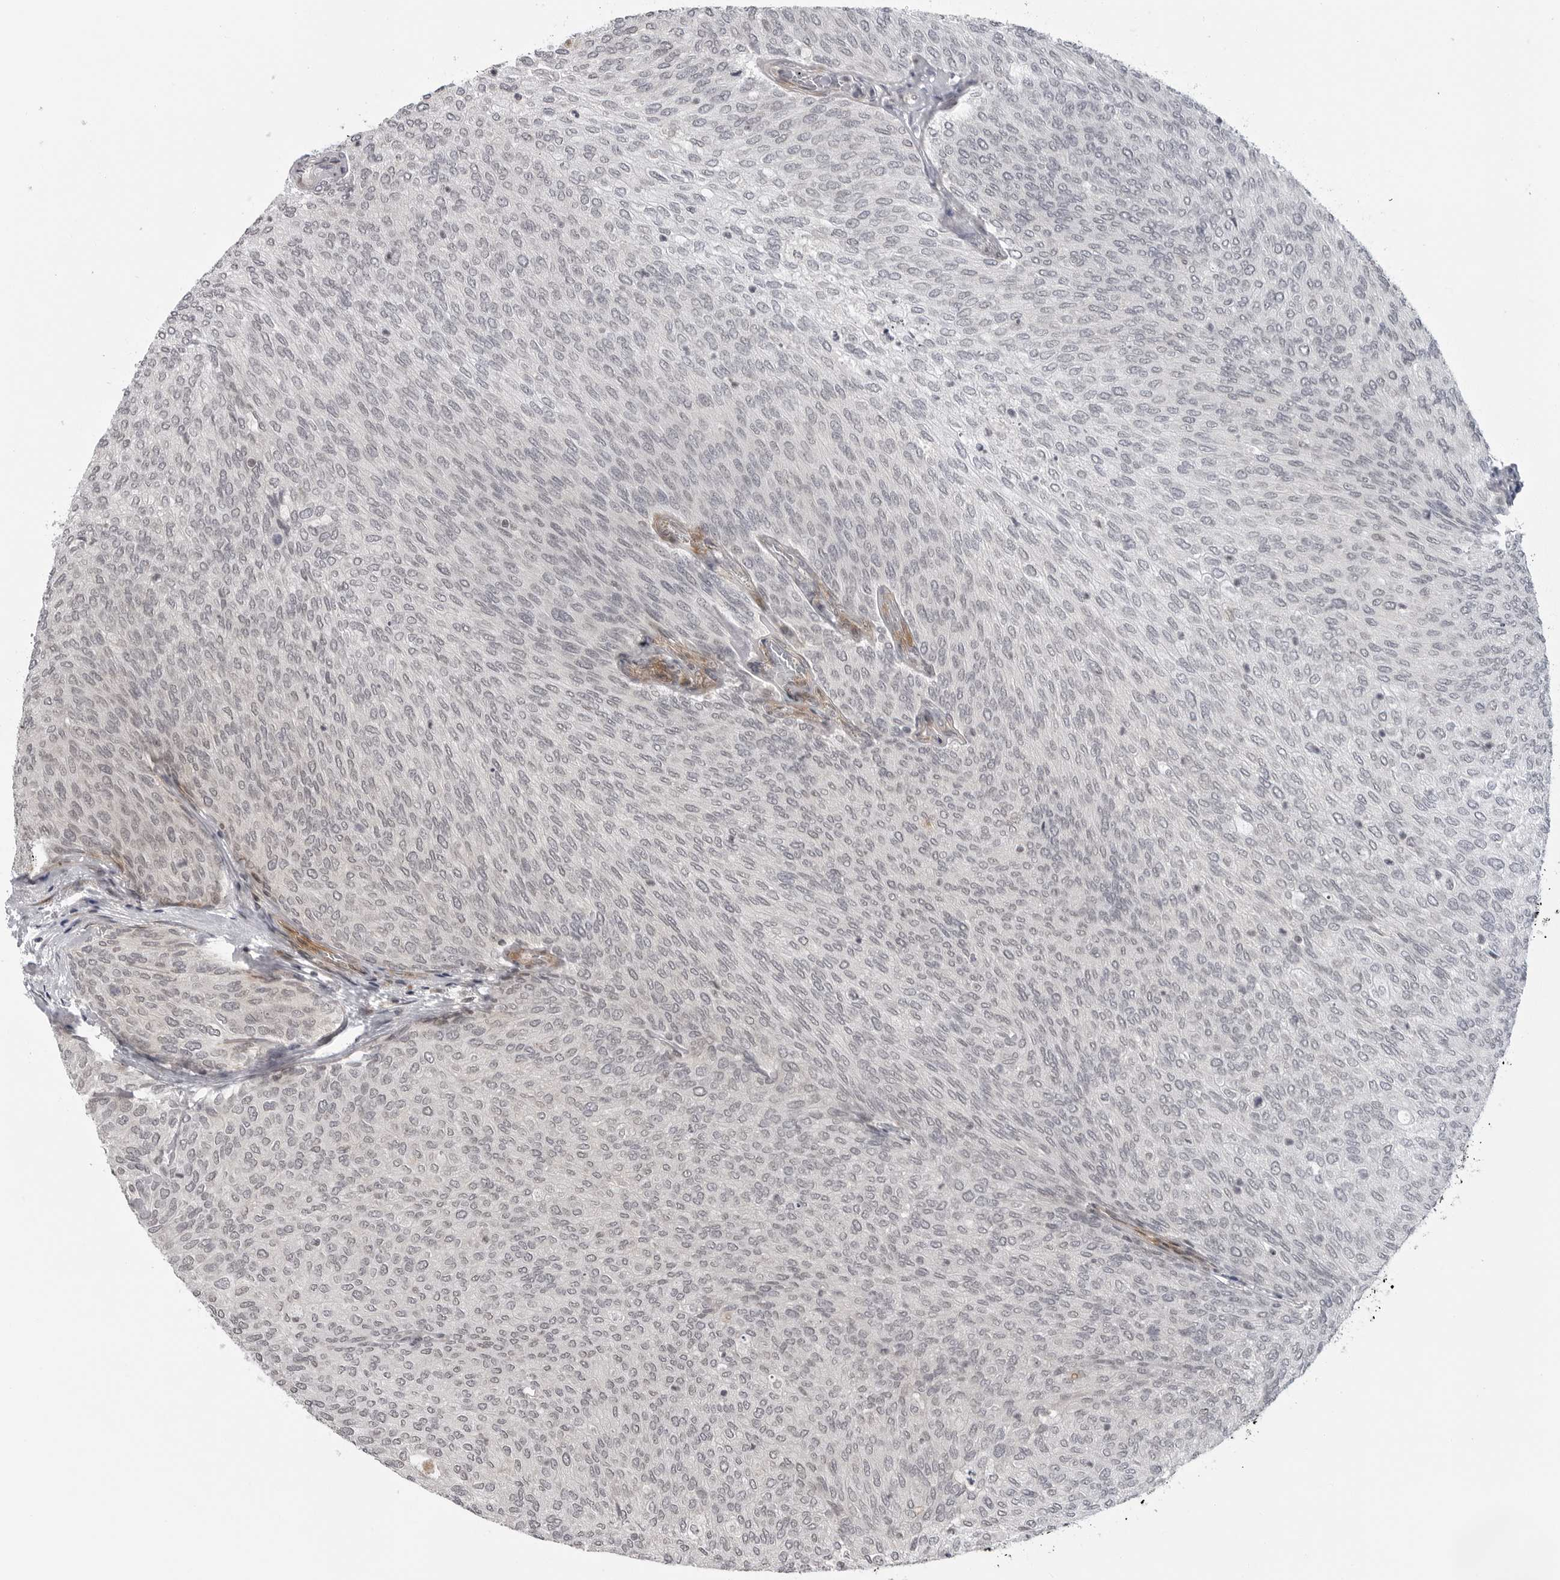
{"staining": {"intensity": "negative", "quantity": "none", "location": "none"}, "tissue": "urothelial cancer", "cell_type": "Tumor cells", "image_type": "cancer", "snomed": [{"axis": "morphology", "description": "Urothelial carcinoma, Low grade"}, {"axis": "topography", "description": "Urinary bladder"}], "caption": "DAB (3,3'-diaminobenzidine) immunohistochemical staining of urothelial cancer demonstrates no significant expression in tumor cells.", "gene": "ADAMTS5", "patient": {"sex": "female", "age": 79}}